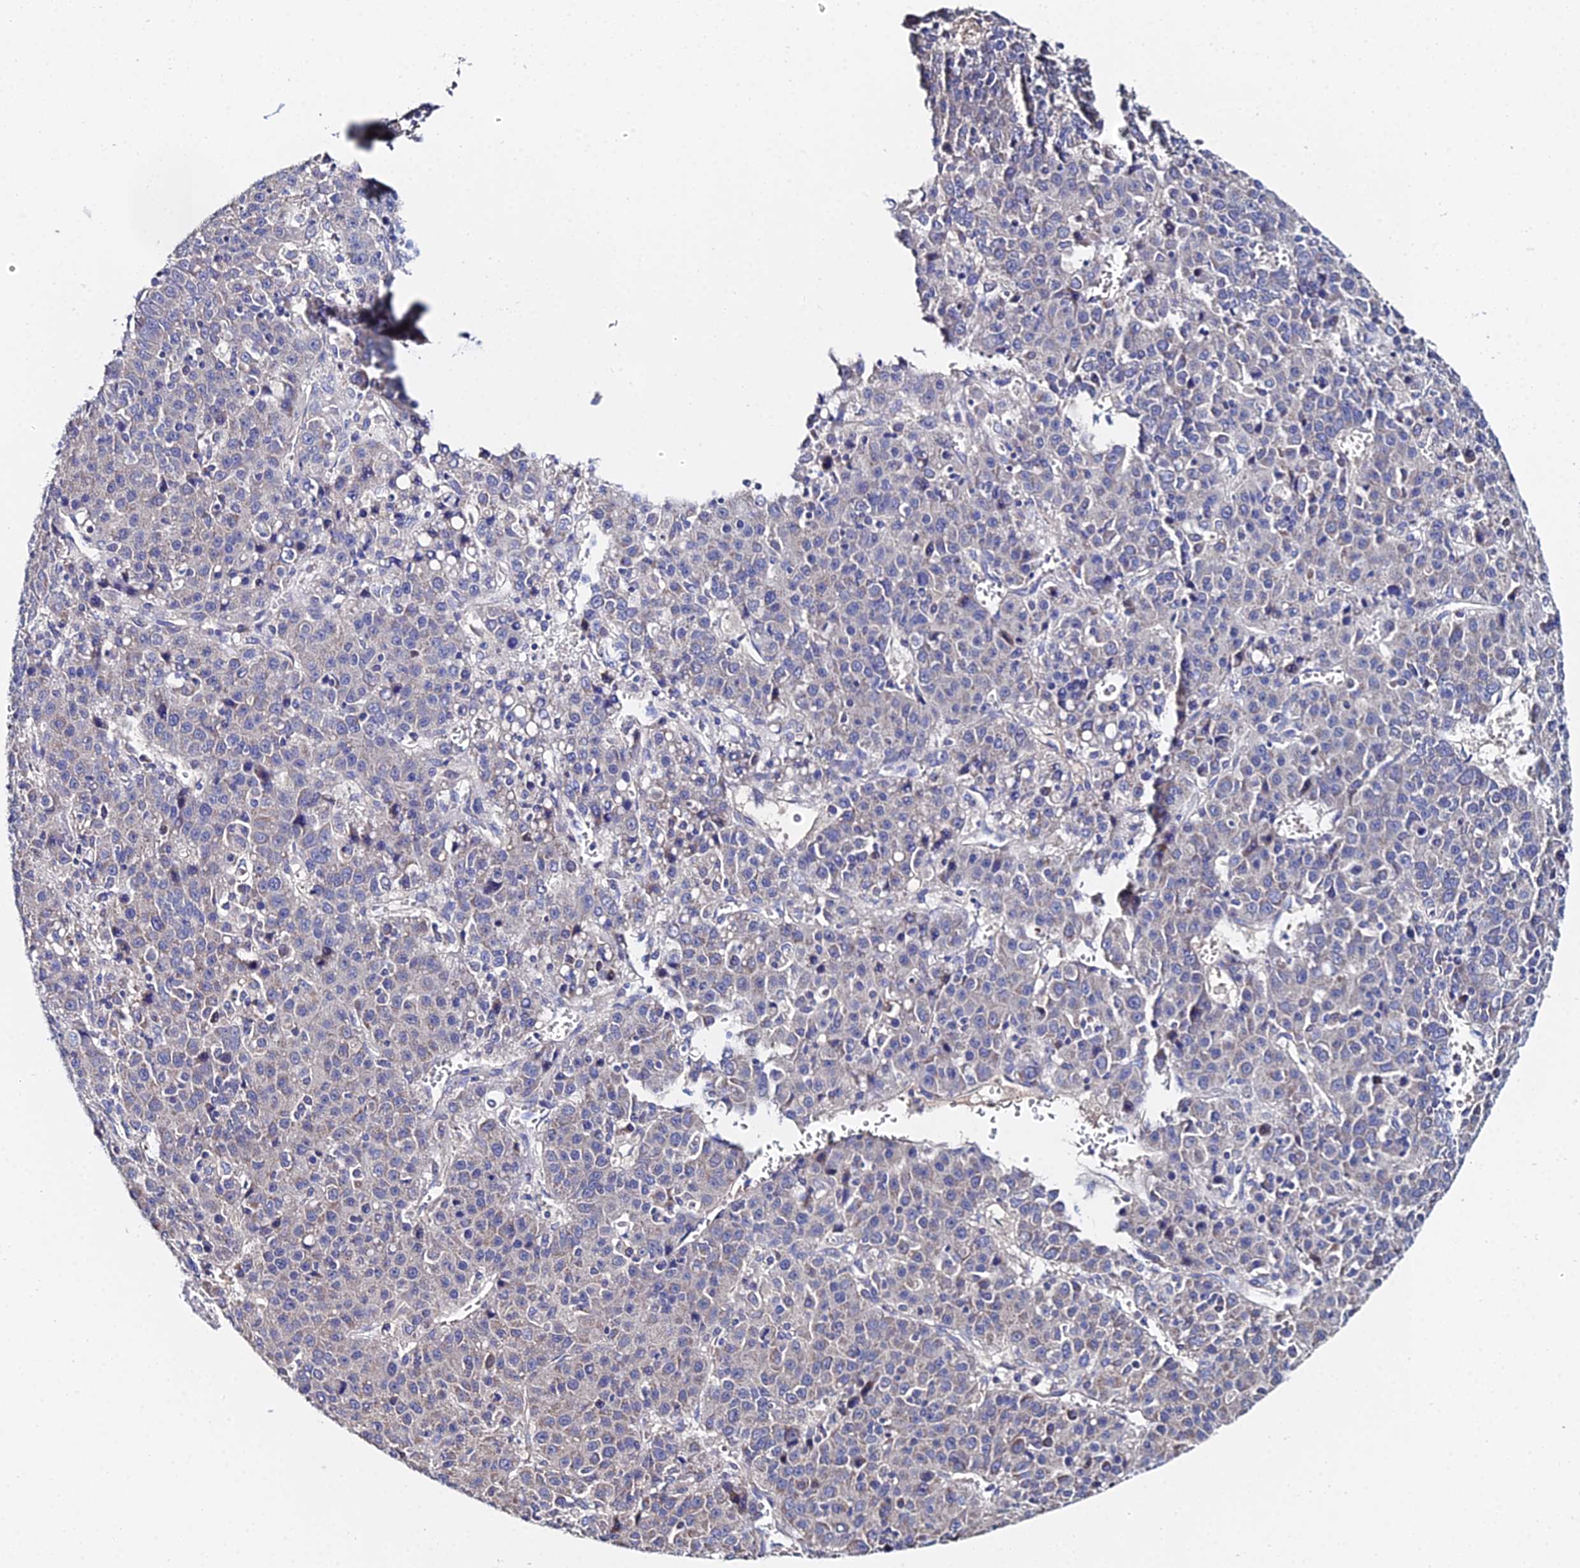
{"staining": {"intensity": "negative", "quantity": "none", "location": "none"}, "tissue": "liver cancer", "cell_type": "Tumor cells", "image_type": "cancer", "snomed": [{"axis": "morphology", "description": "Carcinoma, Hepatocellular, NOS"}, {"axis": "topography", "description": "Liver"}], "caption": "The micrograph reveals no staining of tumor cells in liver hepatocellular carcinoma.", "gene": "UBE2L3", "patient": {"sex": "female", "age": 53}}